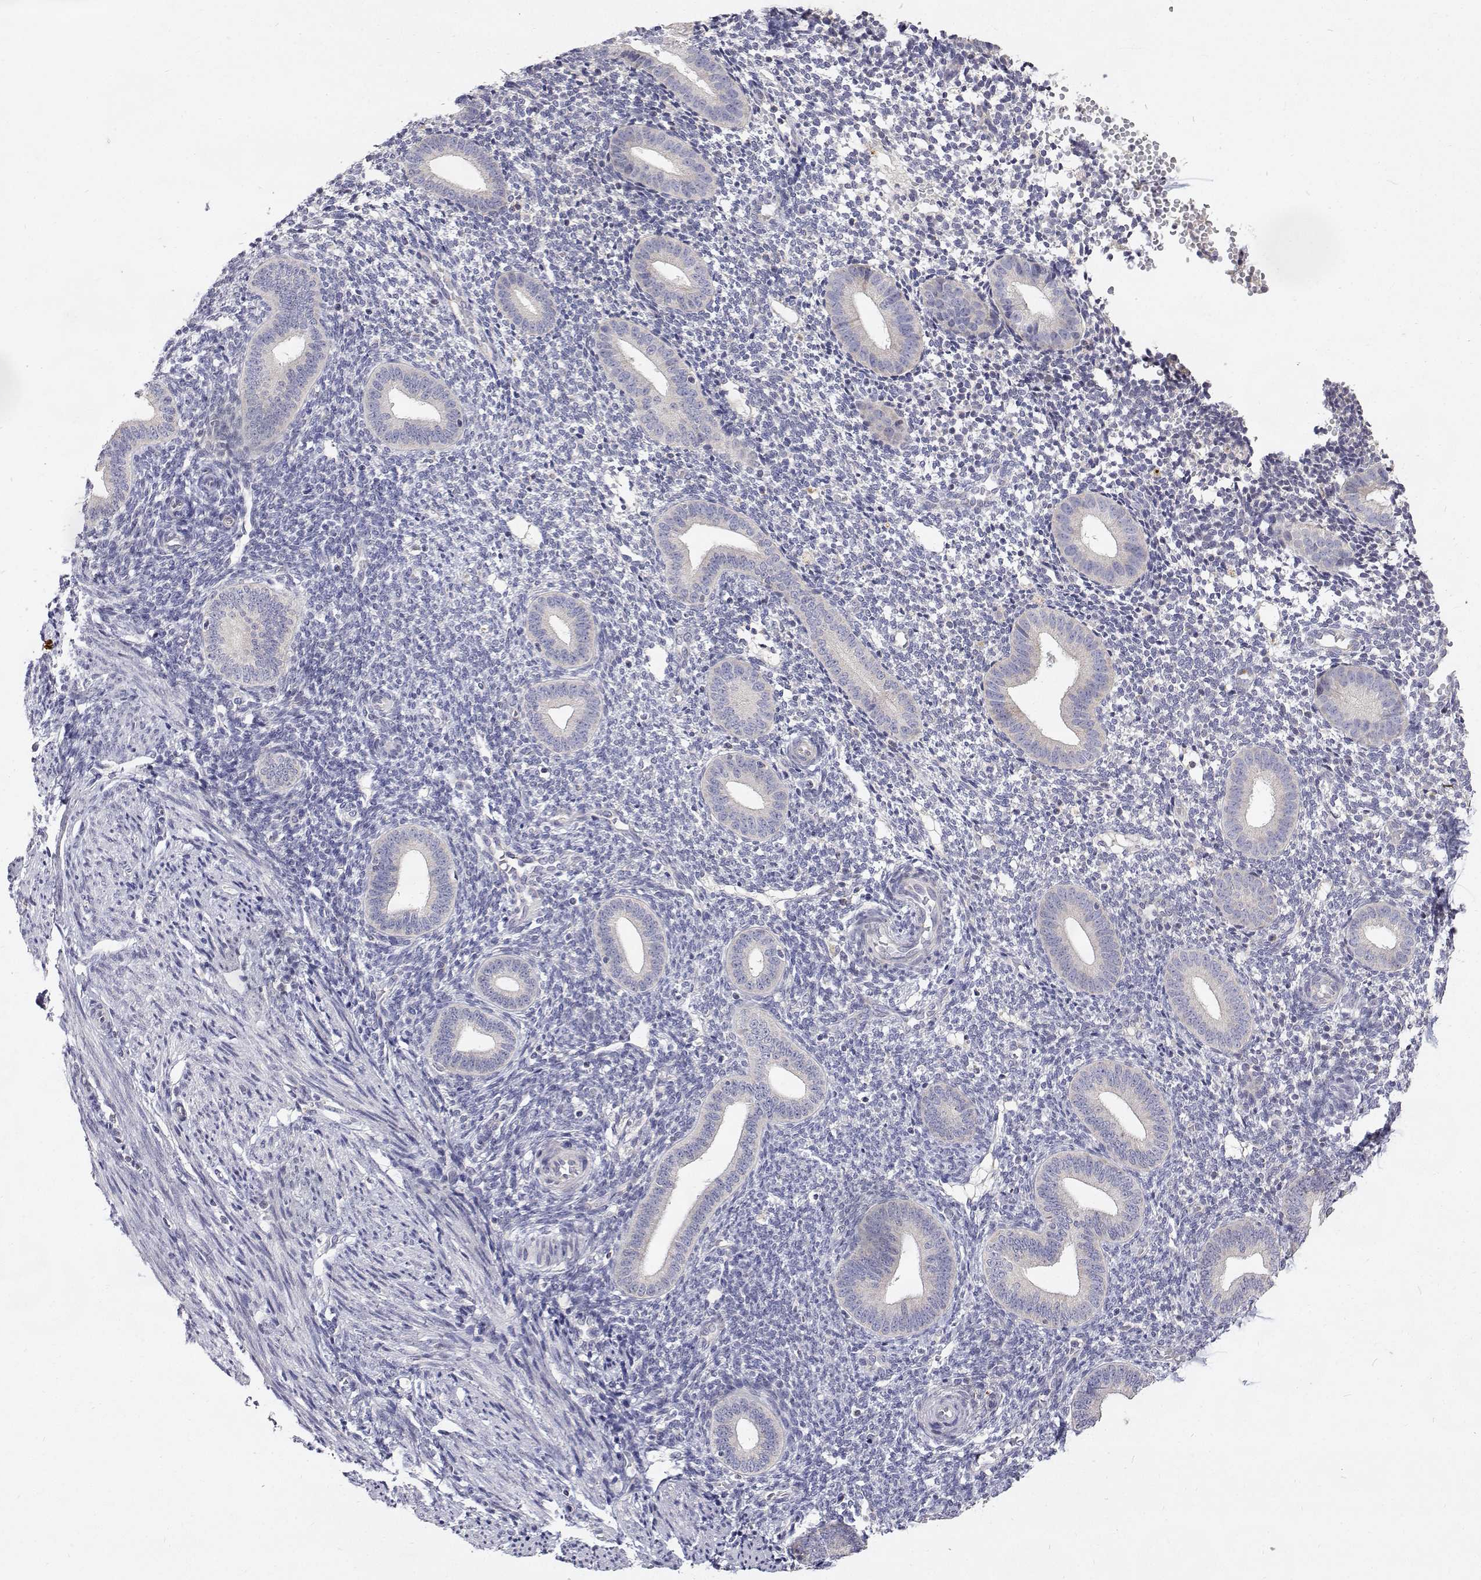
{"staining": {"intensity": "negative", "quantity": "none", "location": "none"}, "tissue": "endometrium", "cell_type": "Cells in endometrial stroma", "image_type": "normal", "snomed": [{"axis": "morphology", "description": "Normal tissue, NOS"}, {"axis": "topography", "description": "Endometrium"}], "caption": "DAB (3,3'-diaminobenzidine) immunohistochemical staining of normal human endometrium displays no significant staining in cells in endometrial stroma. (Brightfield microscopy of DAB IHC at high magnification).", "gene": "TRIM60", "patient": {"sex": "female", "age": 40}}